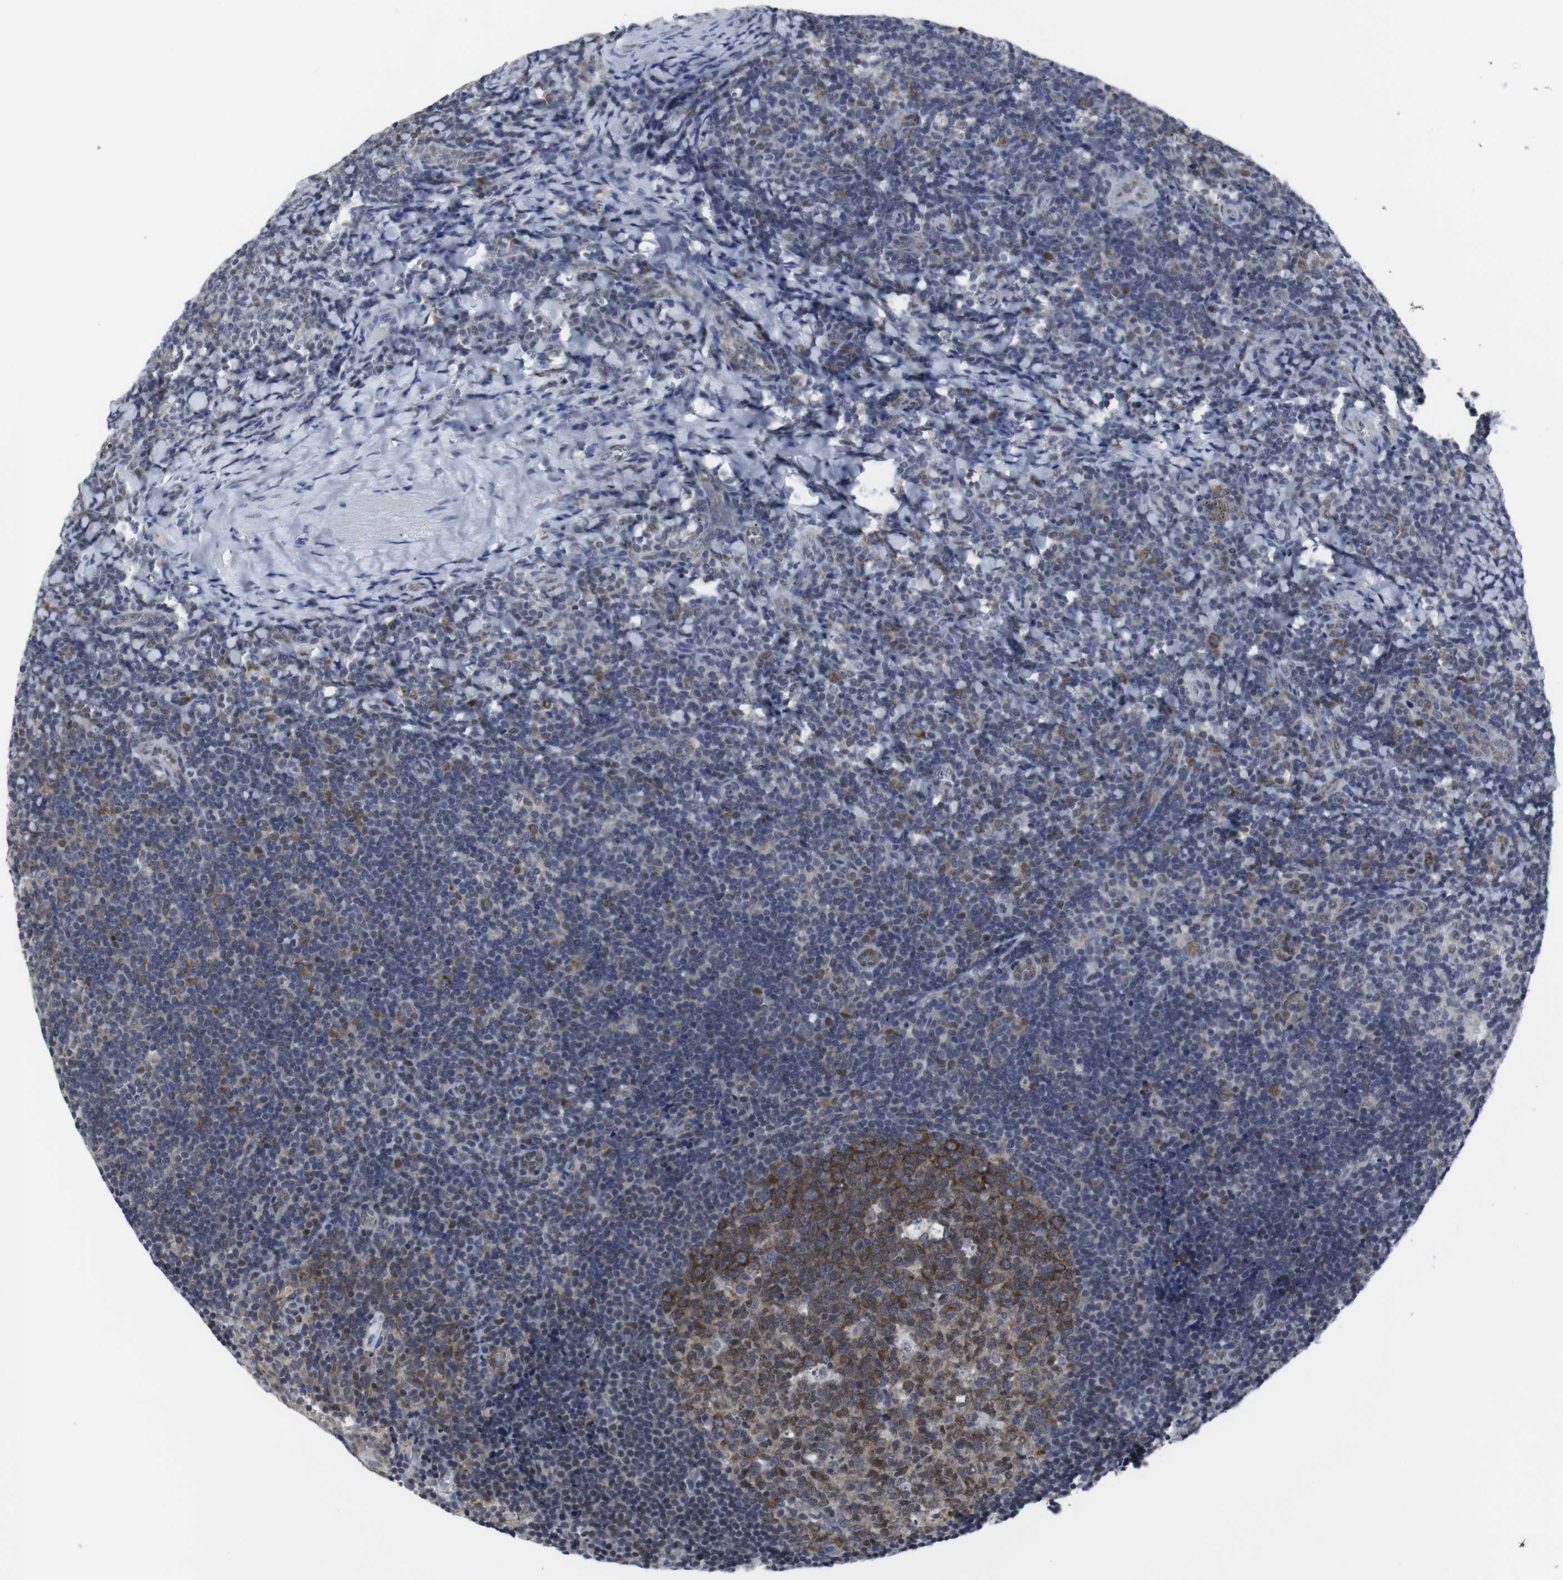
{"staining": {"intensity": "moderate", "quantity": "25%-75%", "location": "cytoplasmic/membranous"}, "tissue": "tonsil", "cell_type": "Germinal center cells", "image_type": "normal", "snomed": [{"axis": "morphology", "description": "Normal tissue, NOS"}, {"axis": "topography", "description": "Tonsil"}], "caption": "The micrograph reveals a brown stain indicating the presence of a protein in the cytoplasmic/membranous of germinal center cells in tonsil.", "gene": "GEMIN2", "patient": {"sex": "male", "age": 37}}